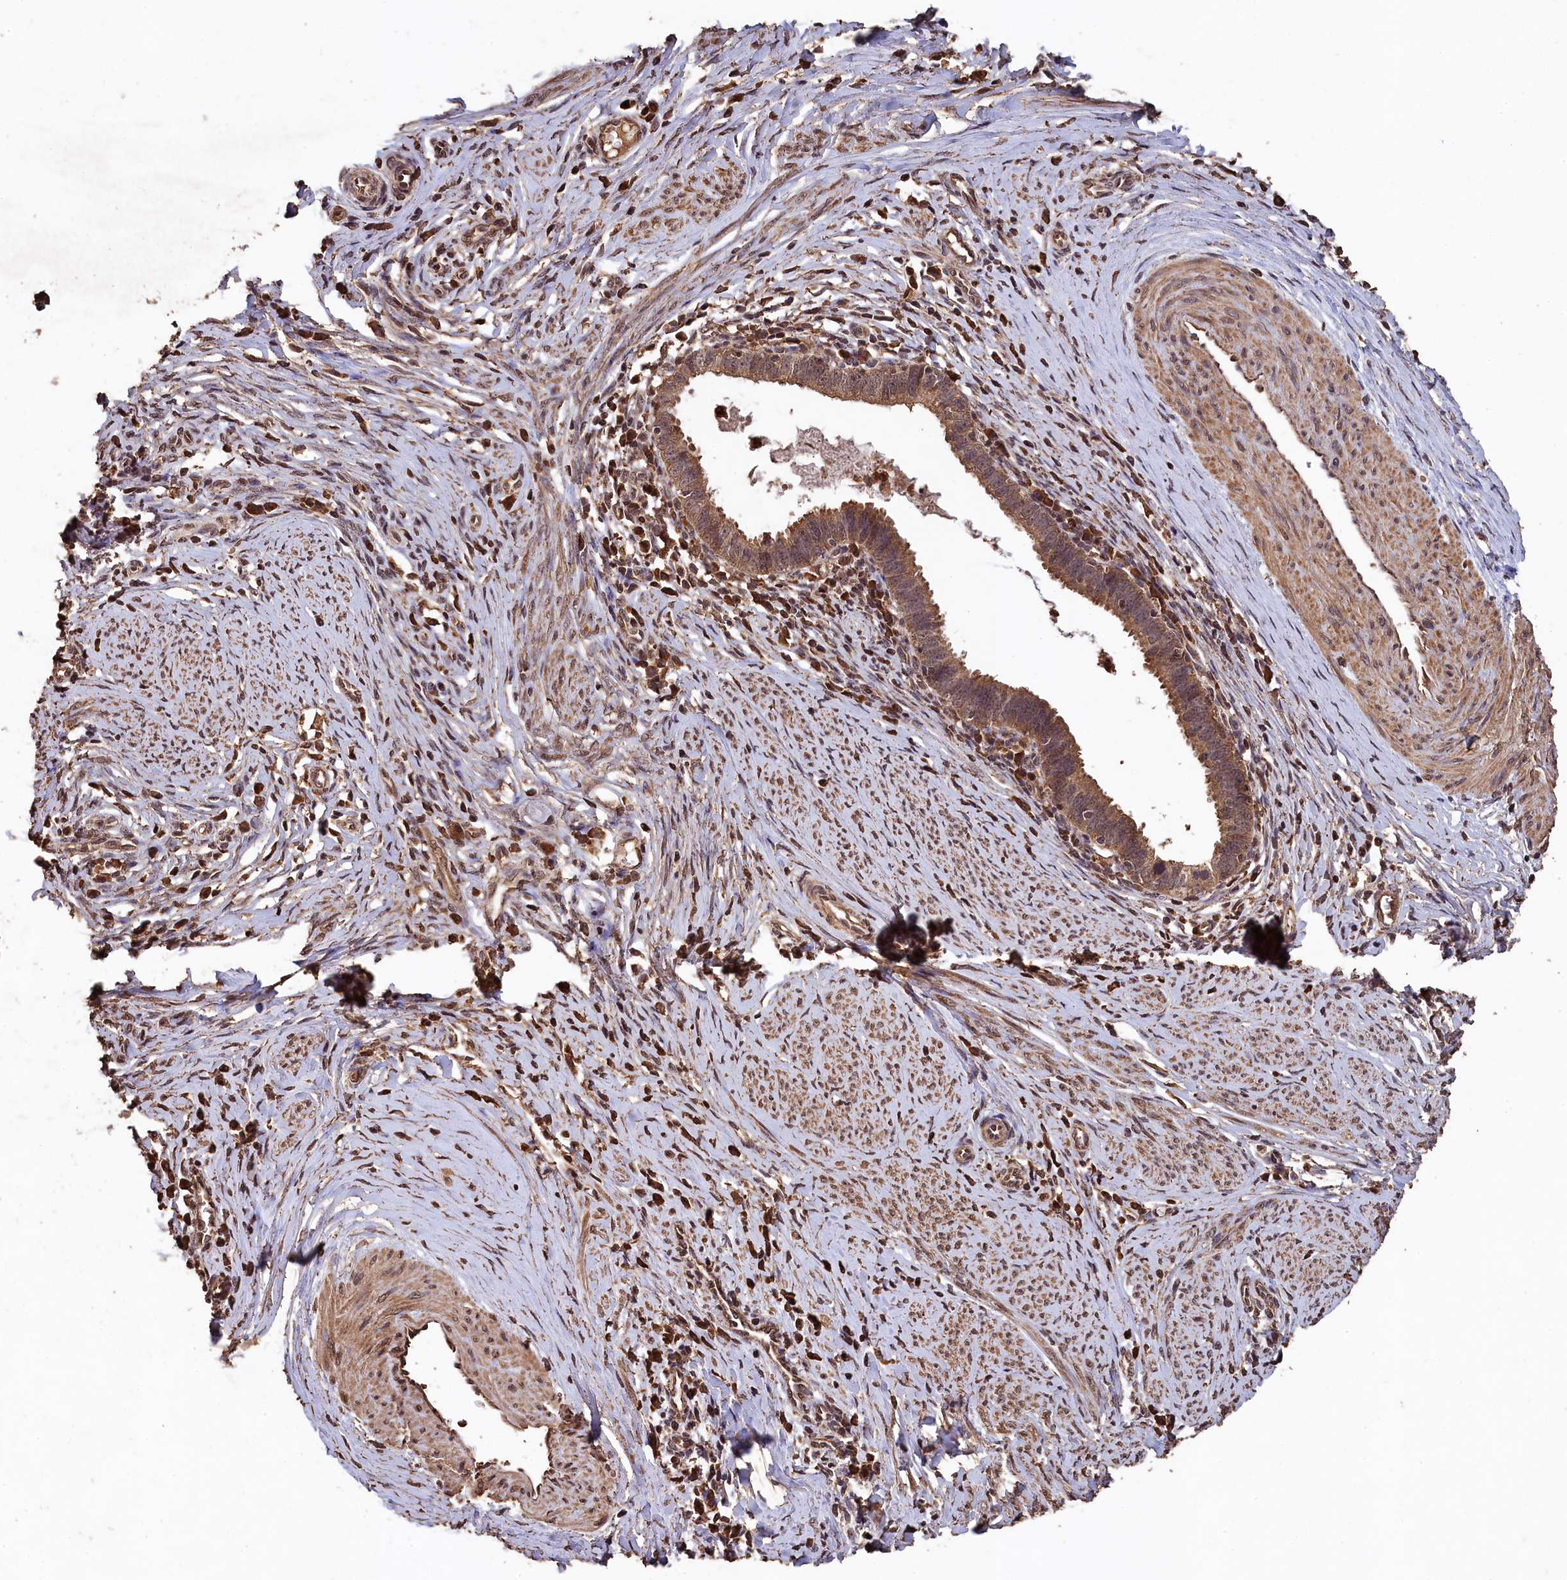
{"staining": {"intensity": "moderate", "quantity": ">75%", "location": "cytoplasmic/membranous,nuclear"}, "tissue": "cervical cancer", "cell_type": "Tumor cells", "image_type": "cancer", "snomed": [{"axis": "morphology", "description": "Adenocarcinoma, NOS"}, {"axis": "topography", "description": "Cervix"}], "caption": "Moderate cytoplasmic/membranous and nuclear expression for a protein is seen in approximately >75% of tumor cells of cervical adenocarcinoma using IHC.", "gene": "CEP57L1", "patient": {"sex": "female", "age": 36}}